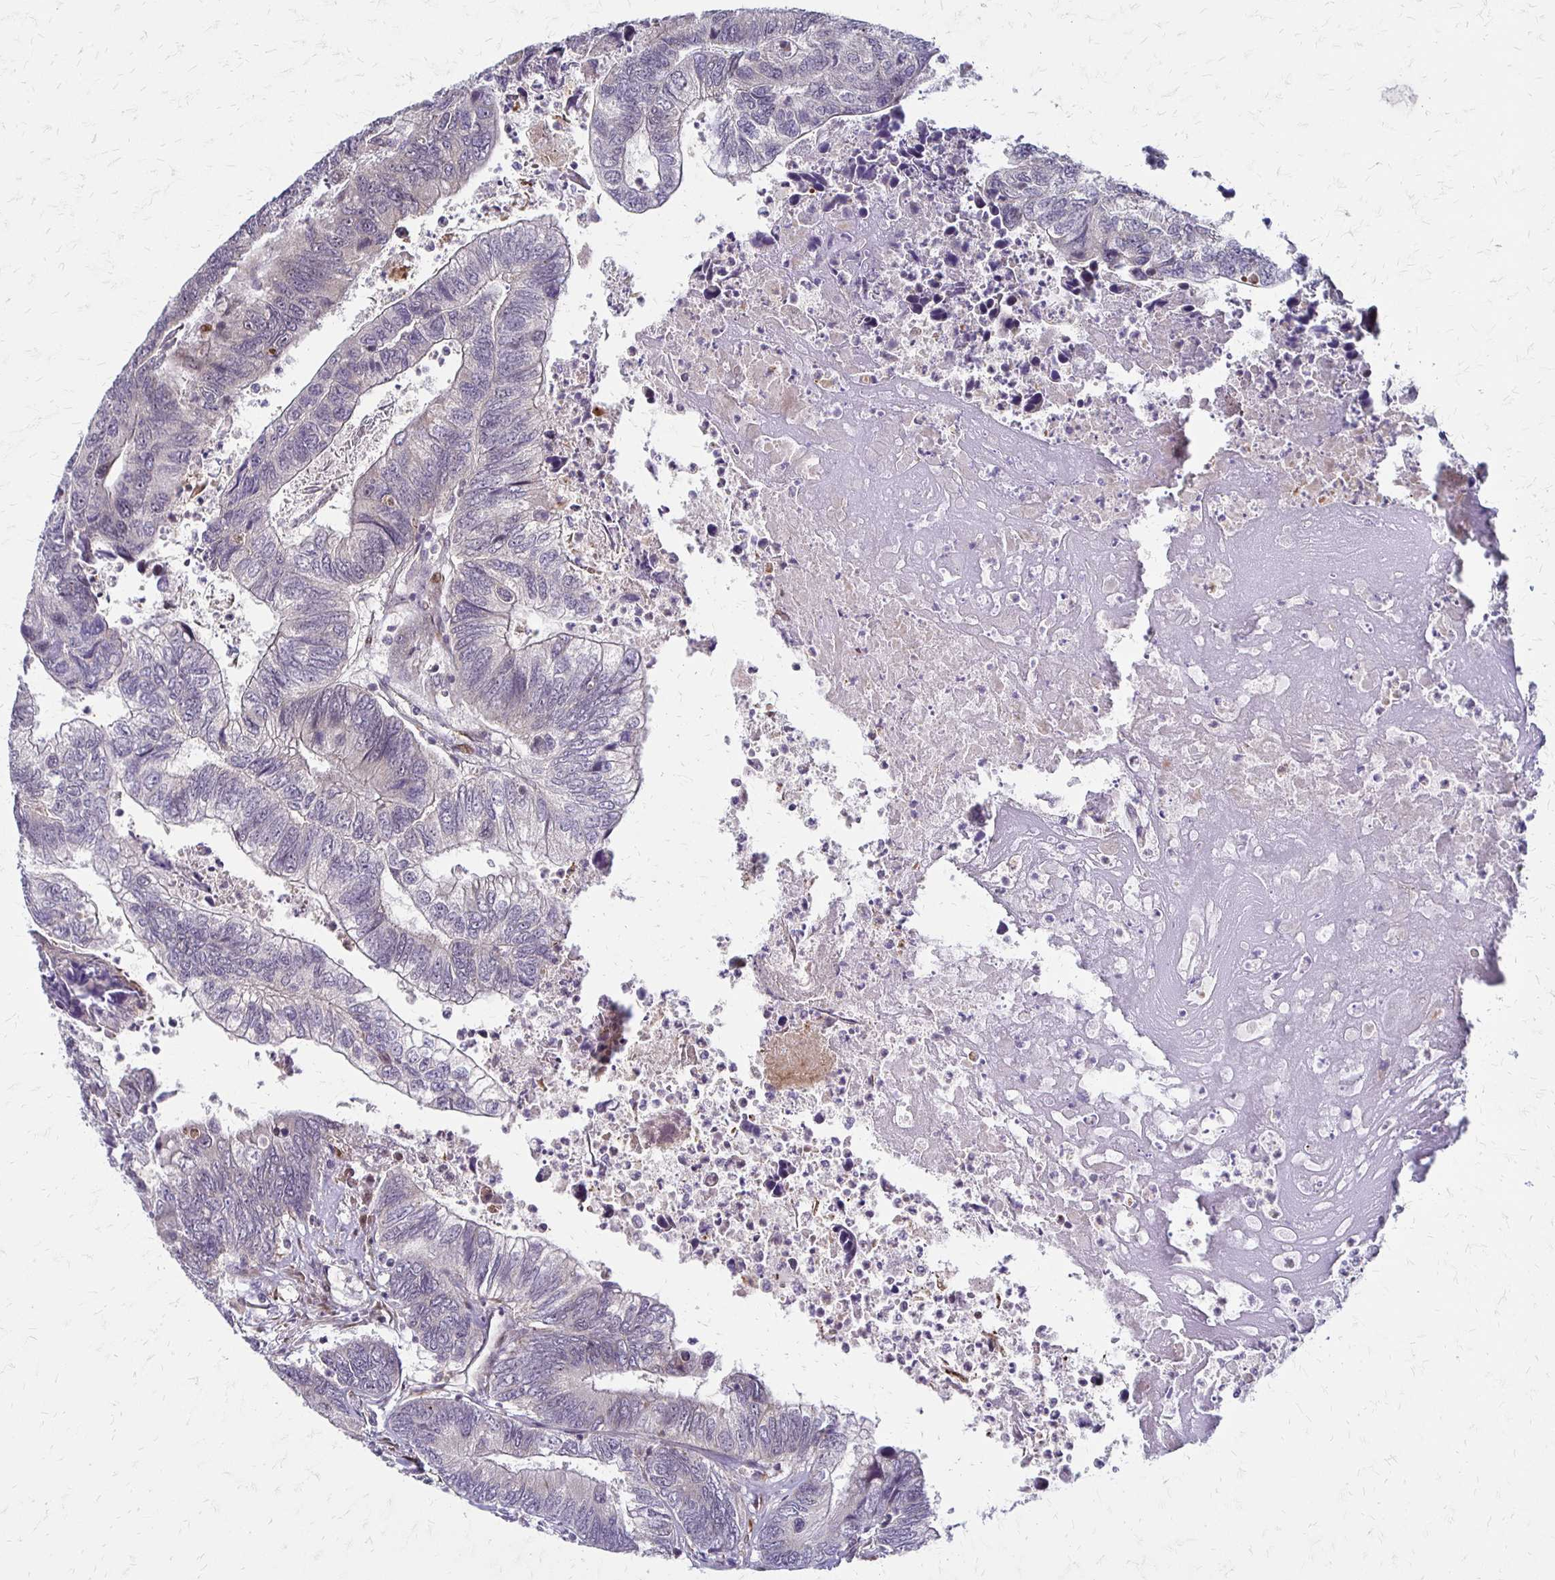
{"staining": {"intensity": "negative", "quantity": "none", "location": "none"}, "tissue": "colorectal cancer", "cell_type": "Tumor cells", "image_type": "cancer", "snomed": [{"axis": "morphology", "description": "Adenocarcinoma, NOS"}, {"axis": "topography", "description": "Colon"}], "caption": "This is an immunohistochemistry photomicrograph of colorectal cancer (adenocarcinoma). There is no staining in tumor cells.", "gene": "TRIR", "patient": {"sex": "female", "age": 67}}